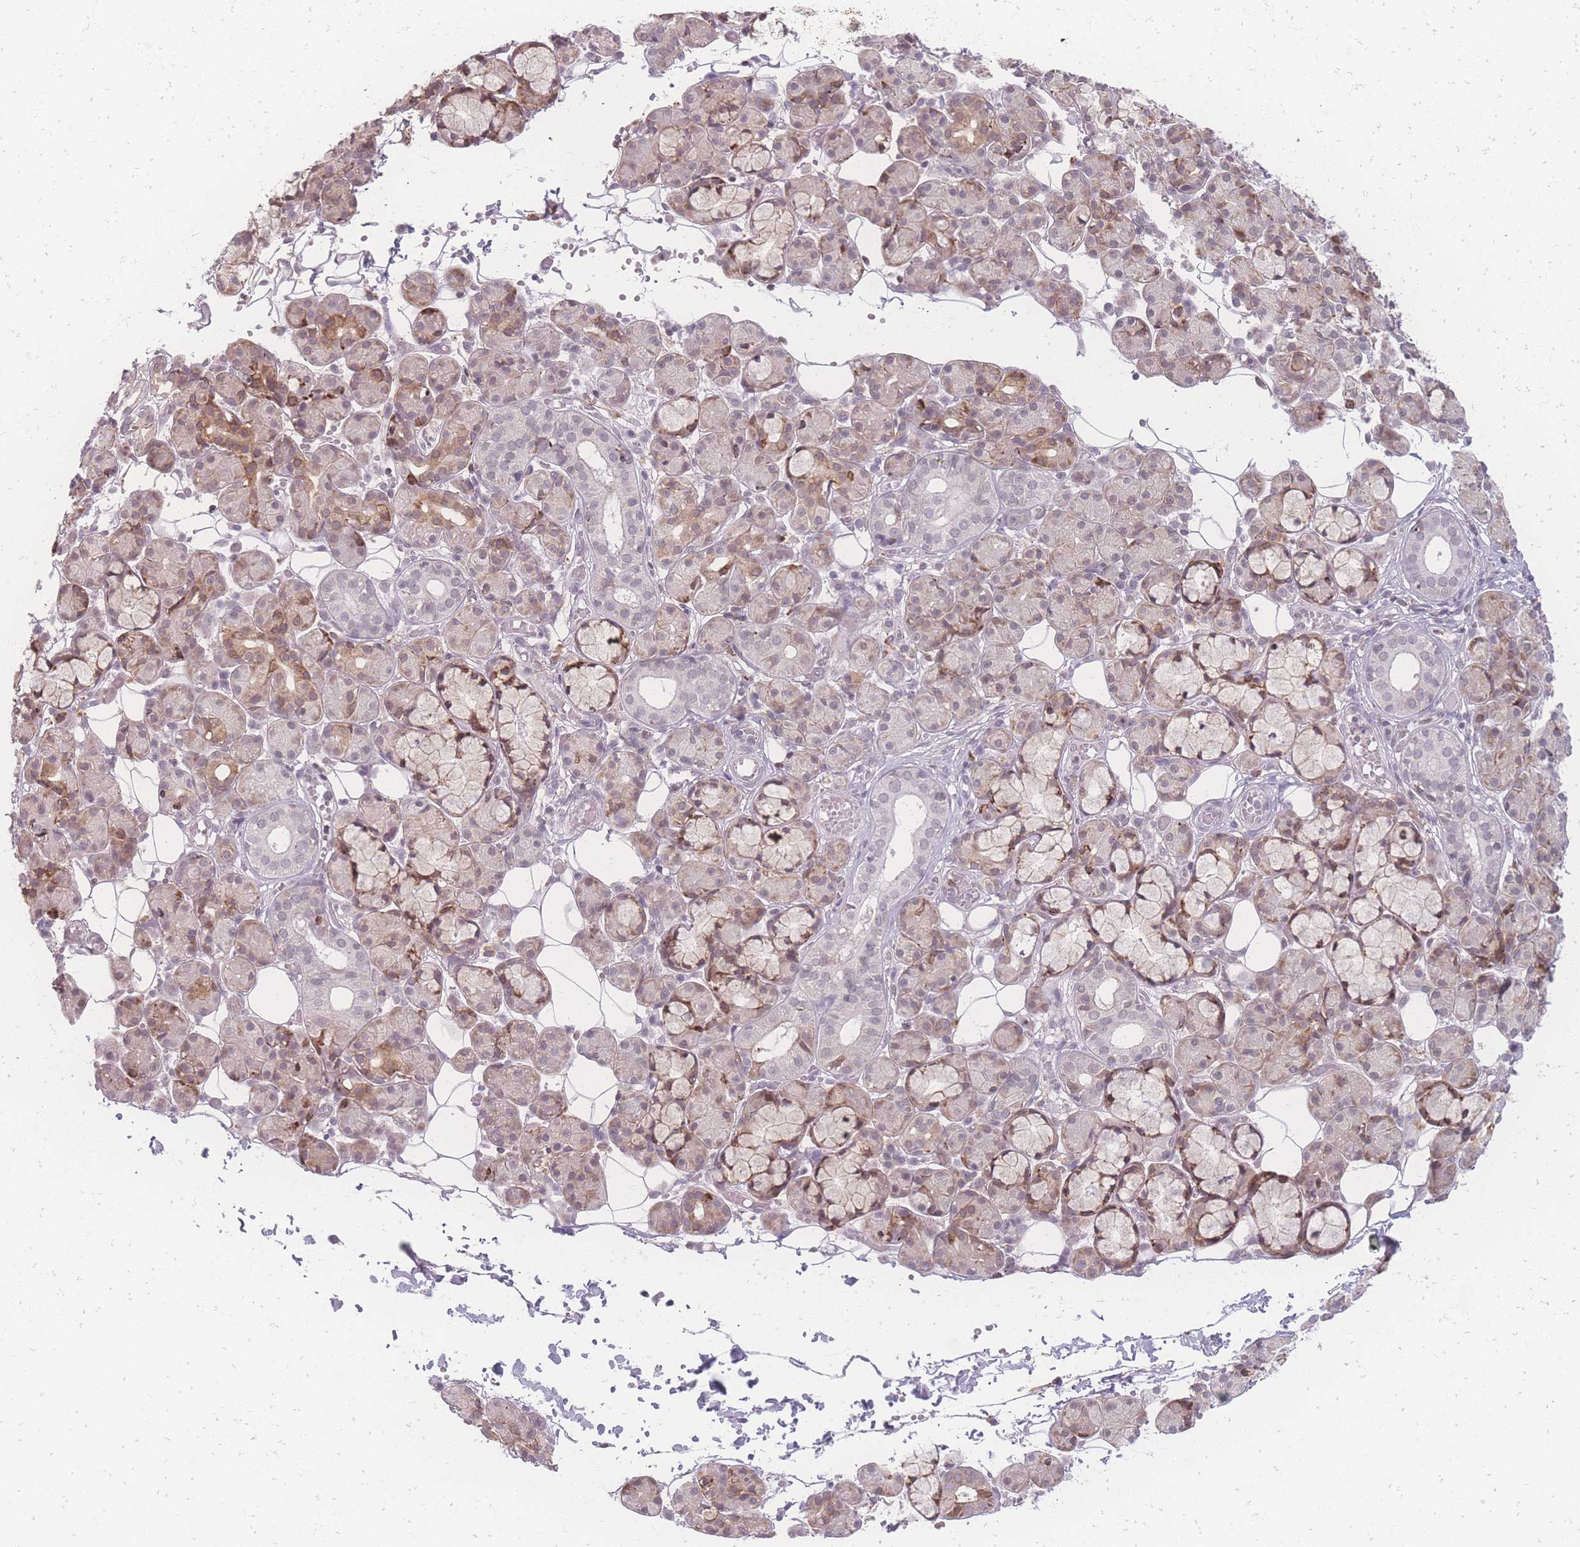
{"staining": {"intensity": "moderate", "quantity": "25%-75%", "location": "cytoplasmic/membranous"}, "tissue": "salivary gland", "cell_type": "Glandular cells", "image_type": "normal", "snomed": [{"axis": "morphology", "description": "Normal tissue, NOS"}, {"axis": "topography", "description": "Salivary gland"}], "caption": "Salivary gland stained with DAB (3,3'-diaminobenzidine) immunohistochemistry reveals medium levels of moderate cytoplasmic/membranous expression in approximately 25%-75% of glandular cells.", "gene": "ZC3H13", "patient": {"sex": "male", "age": 63}}